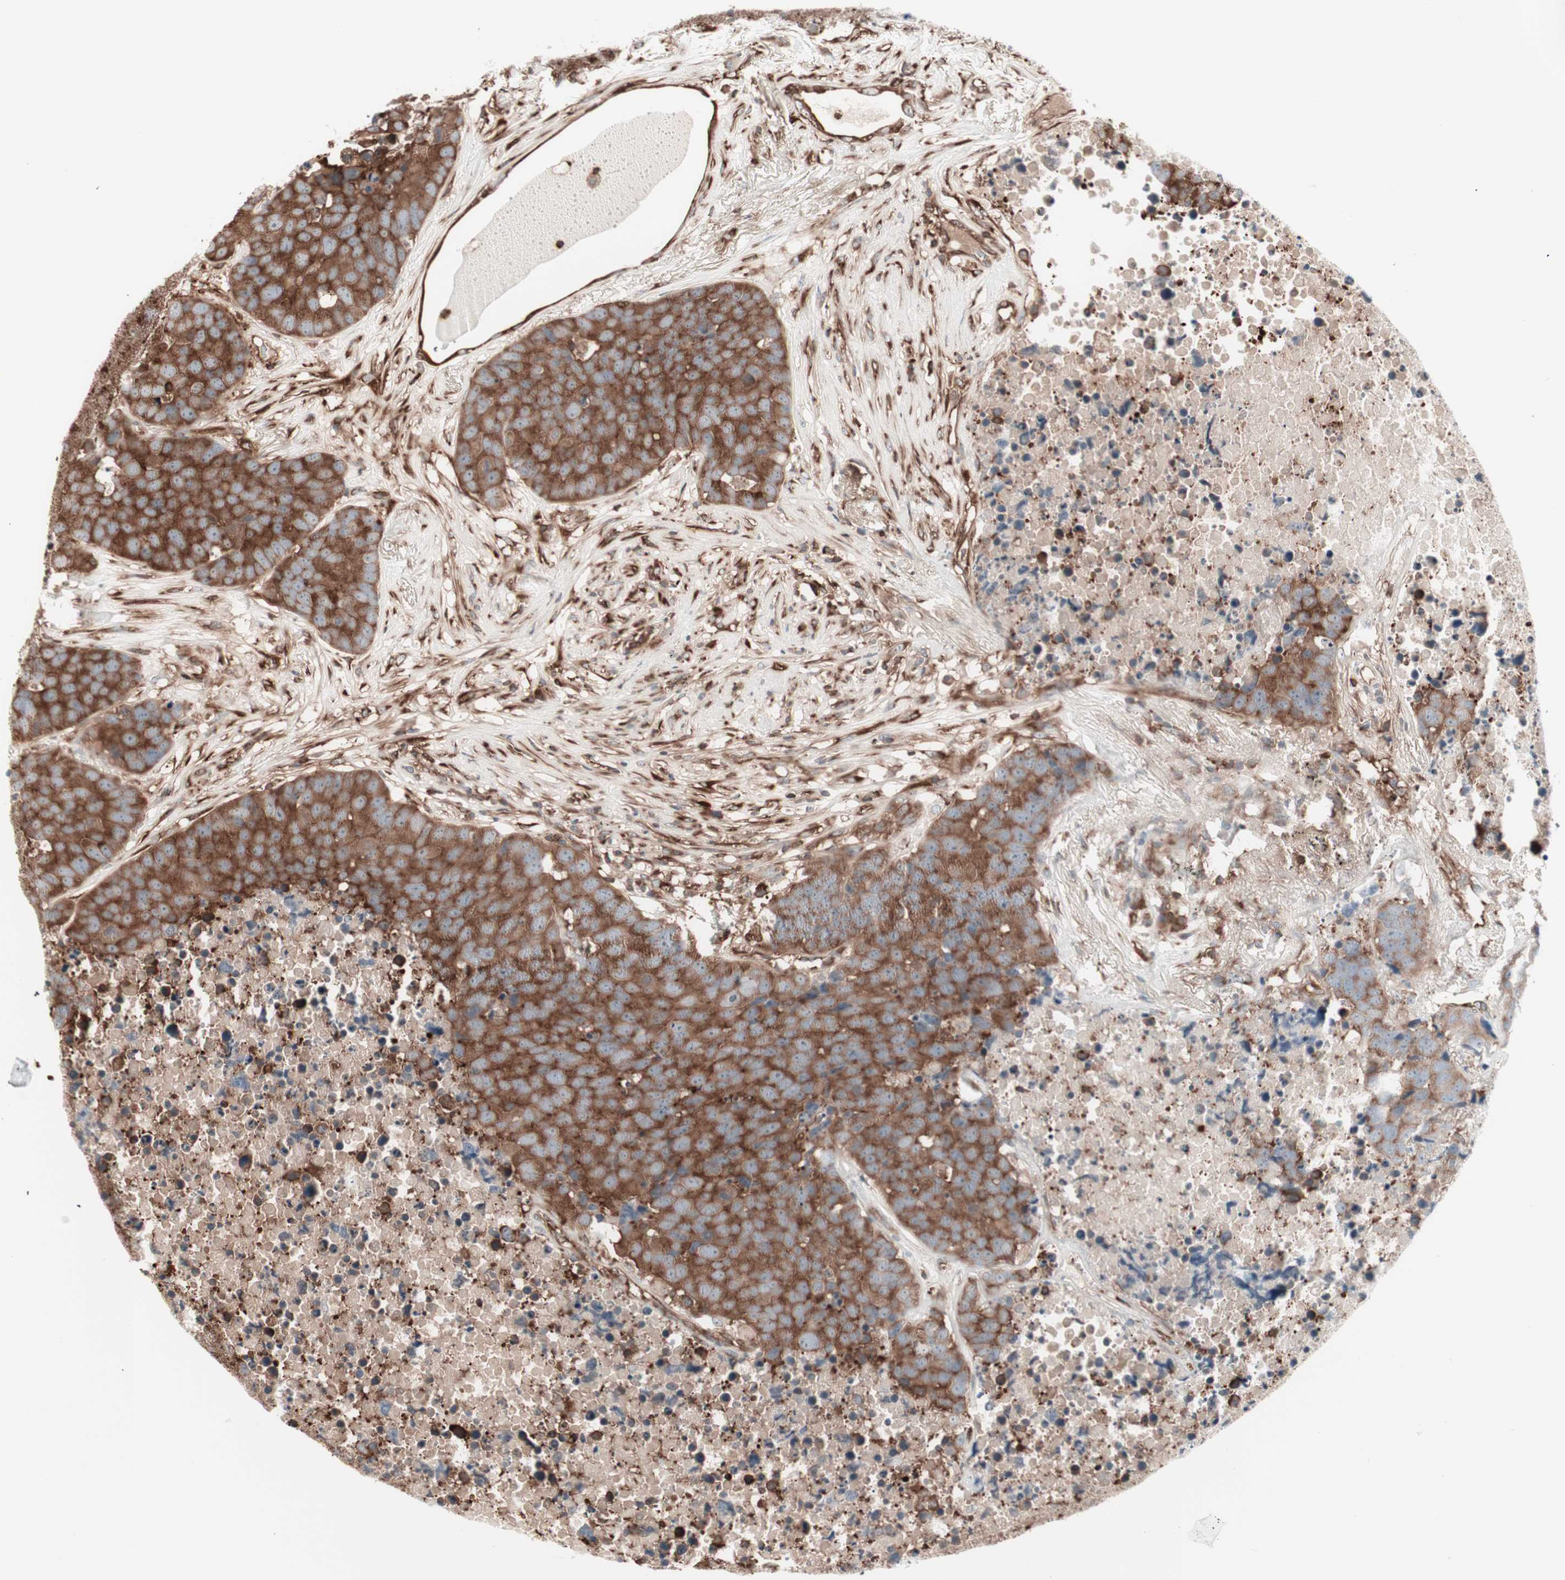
{"staining": {"intensity": "strong", "quantity": ">75%", "location": "cytoplasmic/membranous"}, "tissue": "carcinoid", "cell_type": "Tumor cells", "image_type": "cancer", "snomed": [{"axis": "morphology", "description": "Carcinoid, malignant, NOS"}, {"axis": "topography", "description": "Lung"}], "caption": "Immunohistochemistry (IHC) of malignant carcinoid exhibits high levels of strong cytoplasmic/membranous staining in approximately >75% of tumor cells. (DAB (3,3'-diaminobenzidine) IHC, brown staining for protein, blue staining for nuclei).", "gene": "TCP11L1", "patient": {"sex": "male", "age": 60}}